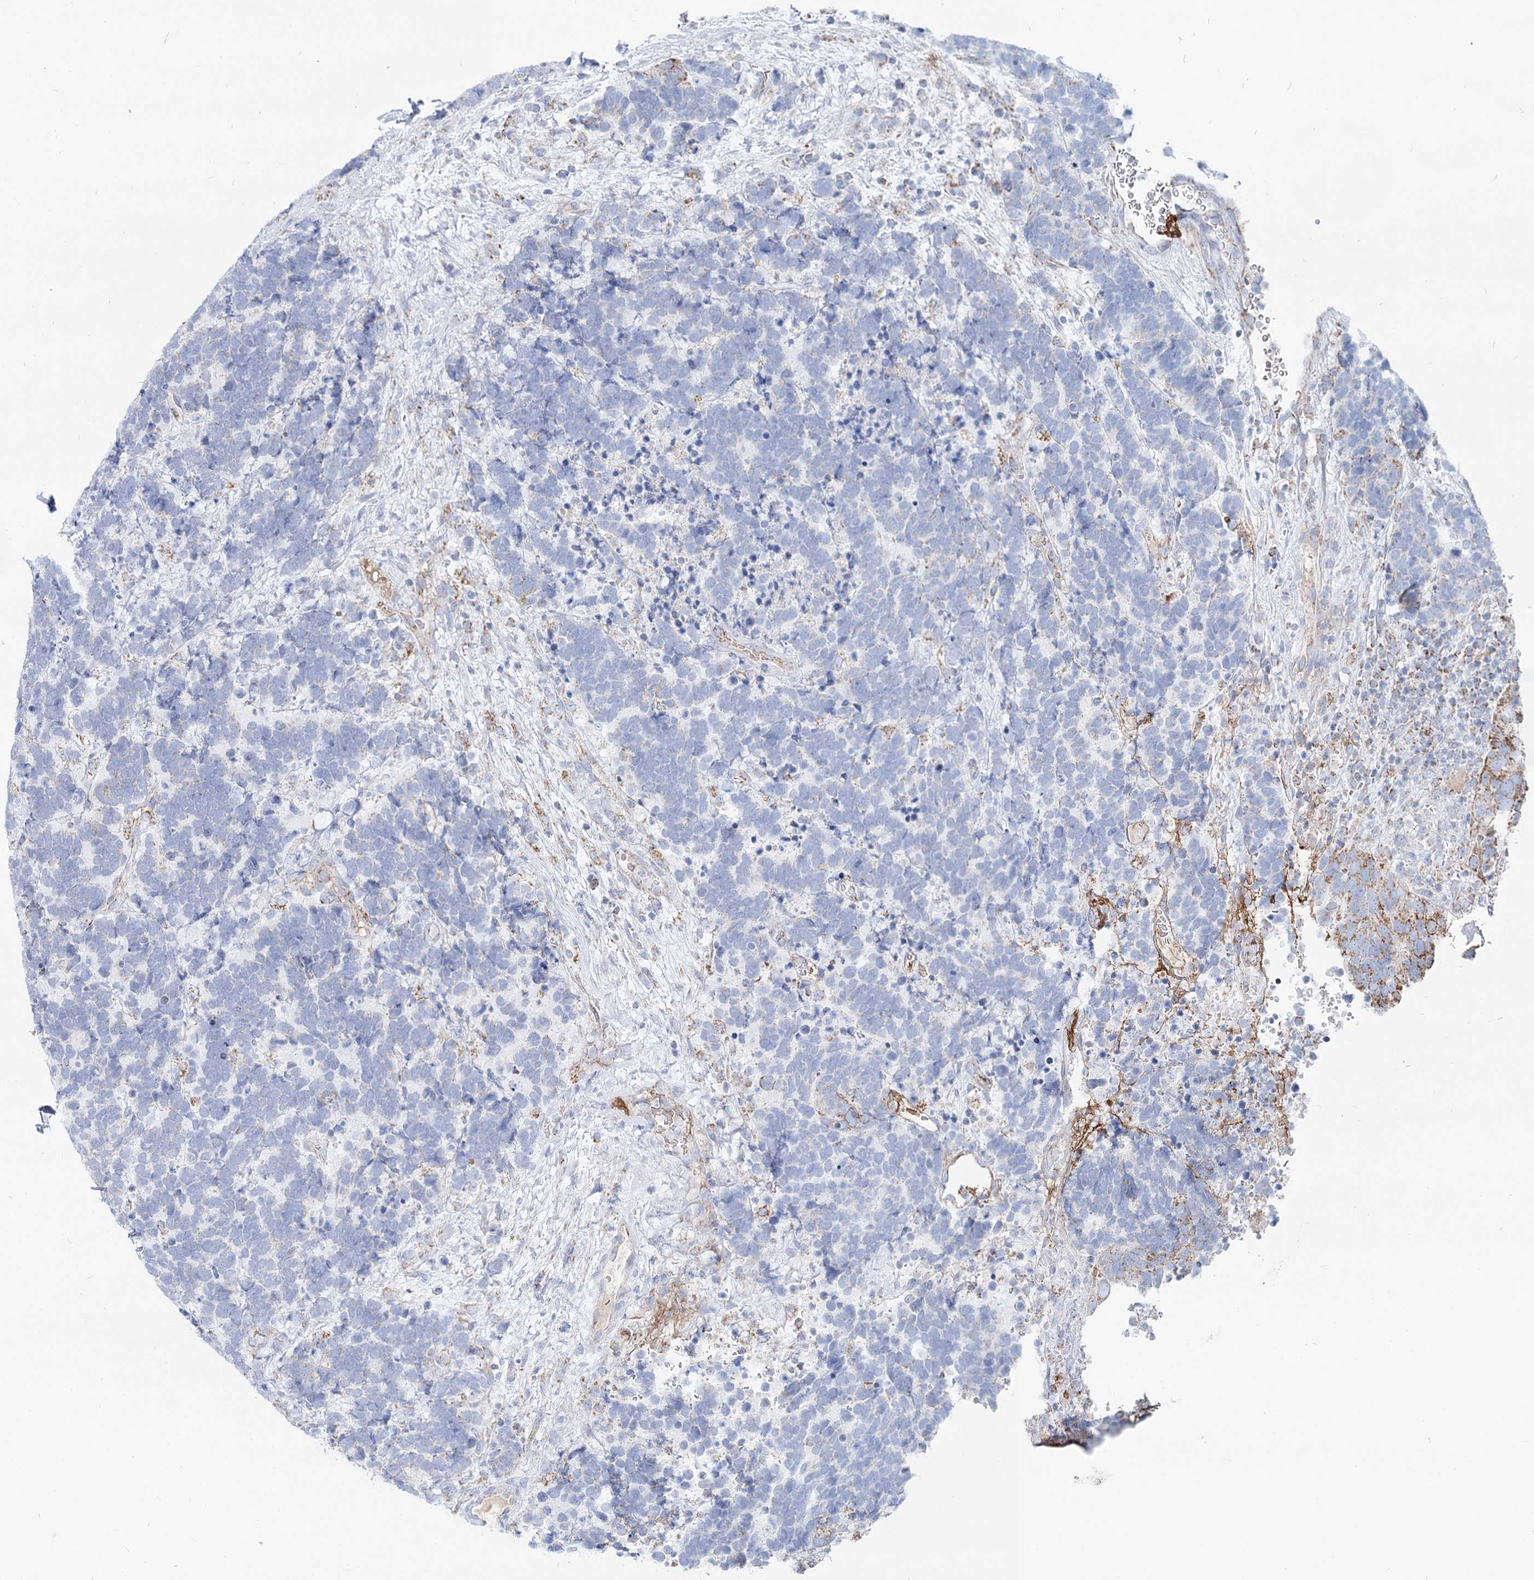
{"staining": {"intensity": "negative", "quantity": "none", "location": "none"}, "tissue": "carcinoid", "cell_type": "Tumor cells", "image_type": "cancer", "snomed": [{"axis": "morphology", "description": "Carcinoma, NOS"}, {"axis": "morphology", "description": "Carcinoid, malignant, NOS"}, {"axis": "topography", "description": "Urinary bladder"}], "caption": "Carcinoid was stained to show a protein in brown. There is no significant positivity in tumor cells.", "gene": "MCCC2", "patient": {"sex": "male", "age": 57}}